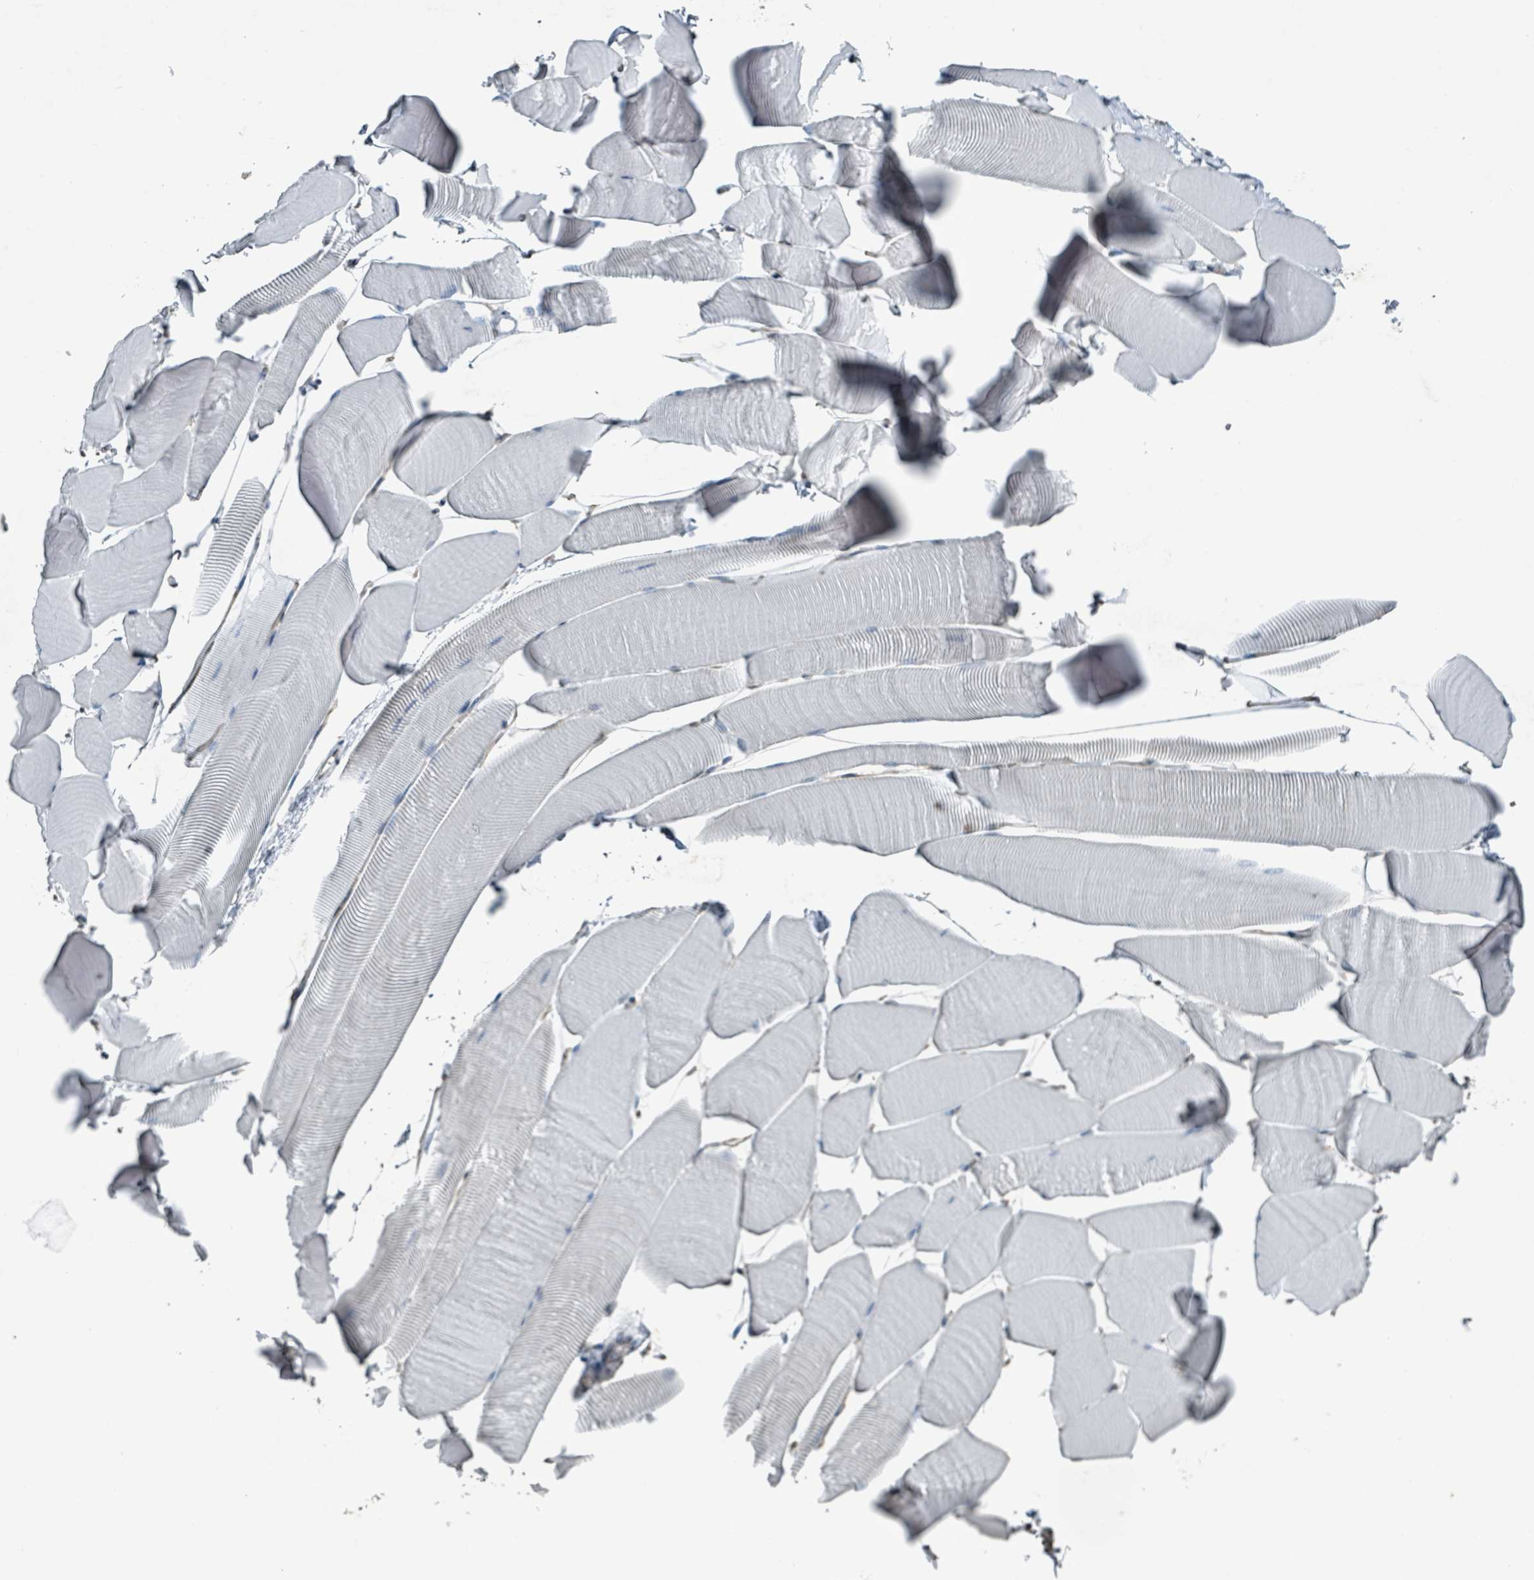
{"staining": {"intensity": "weak", "quantity": "25%-75%", "location": "nuclear"}, "tissue": "skeletal muscle", "cell_type": "Myocytes", "image_type": "normal", "snomed": [{"axis": "morphology", "description": "Normal tissue, NOS"}, {"axis": "topography", "description": "Skeletal muscle"}], "caption": "The photomicrograph reveals immunohistochemical staining of normal skeletal muscle. There is weak nuclear expression is appreciated in approximately 25%-75% of myocytes.", "gene": "PHIP", "patient": {"sex": "male", "age": 25}}